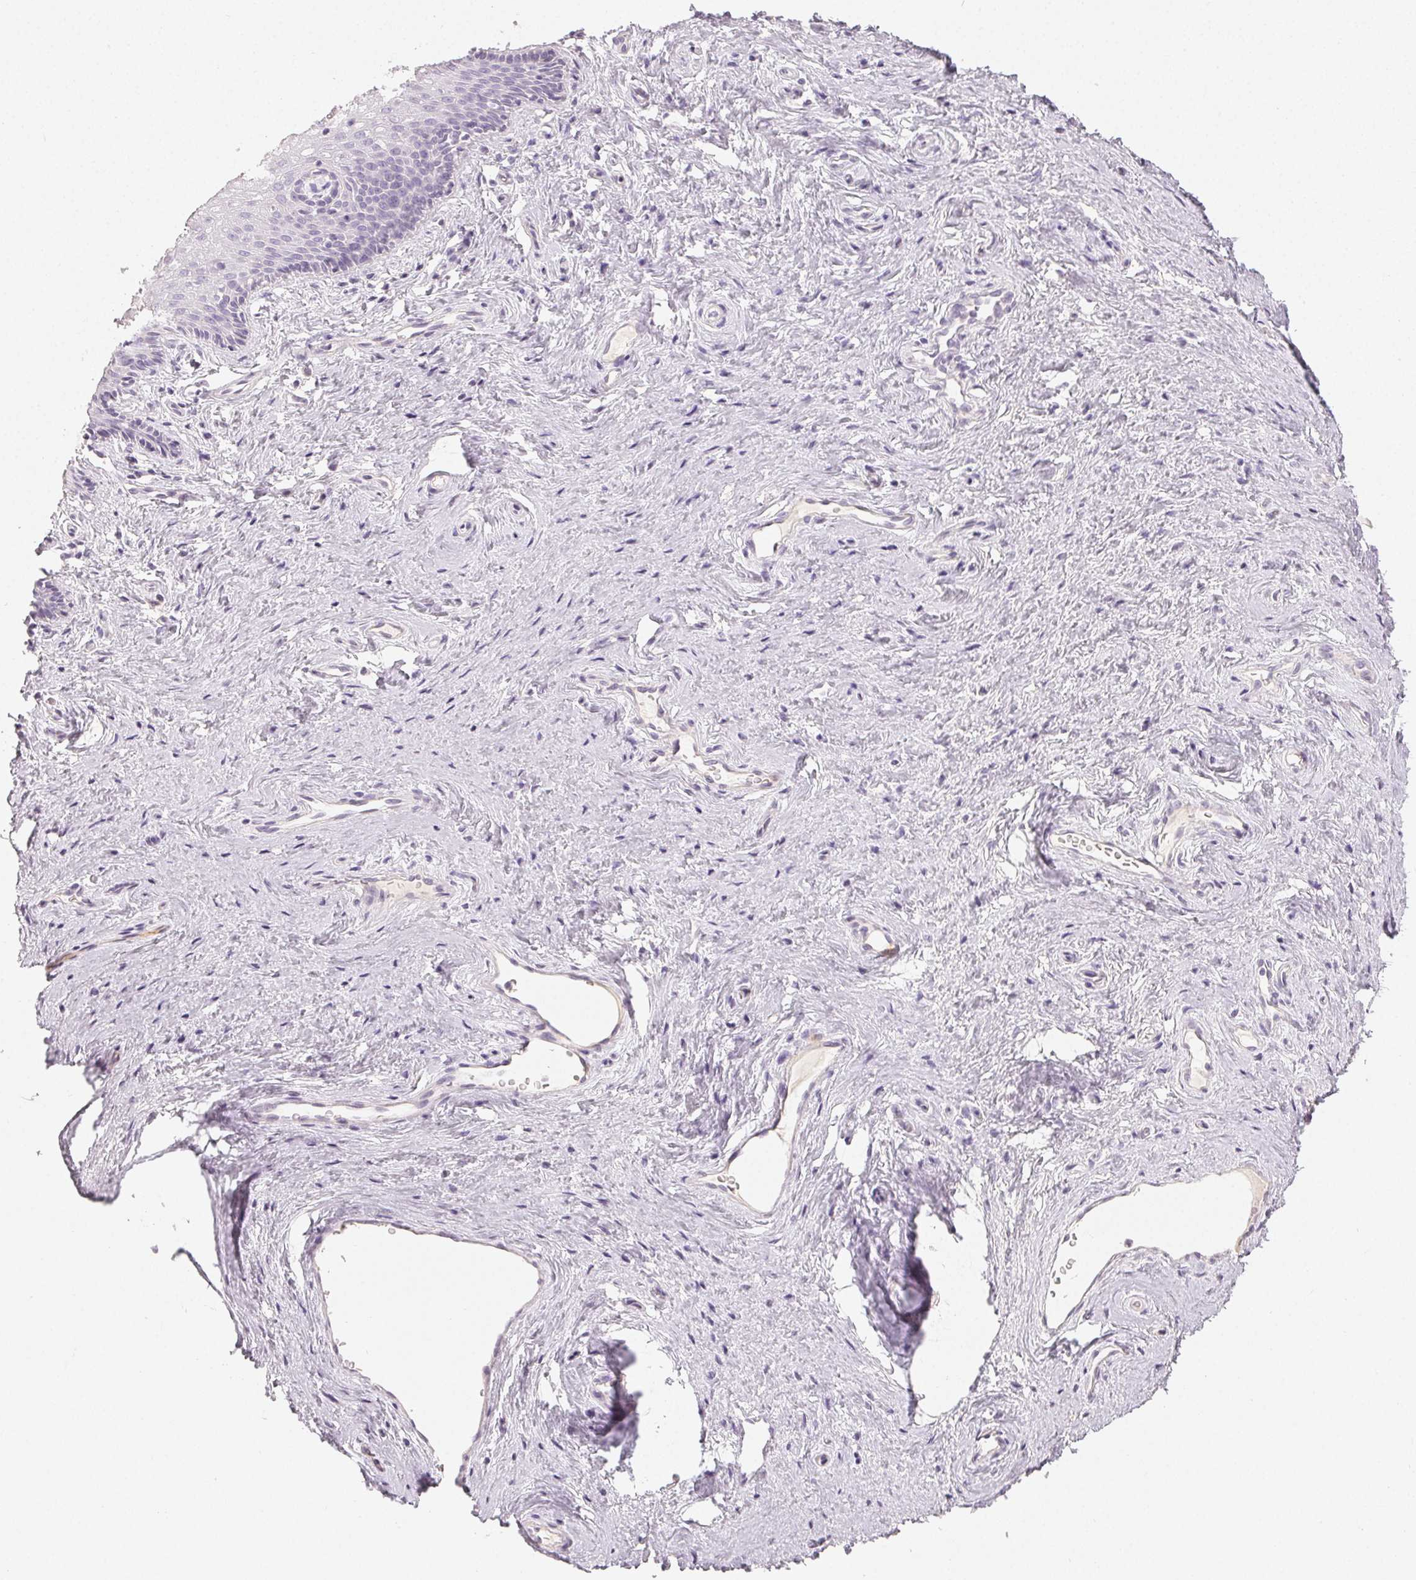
{"staining": {"intensity": "negative", "quantity": "none", "location": "none"}, "tissue": "vagina", "cell_type": "Squamous epithelial cells", "image_type": "normal", "snomed": [{"axis": "morphology", "description": "Normal tissue, NOS"}, {"axis": "topography", "description": "Vagina"}], "caption": "High power microscopy image of an immunohistochemistry (IHC) histopathology image of normal vagina, revealing no significant positivity in squamous epithelial cells.", "gene": "LVRN", "patient": {"sex": "female", "age": 45}}